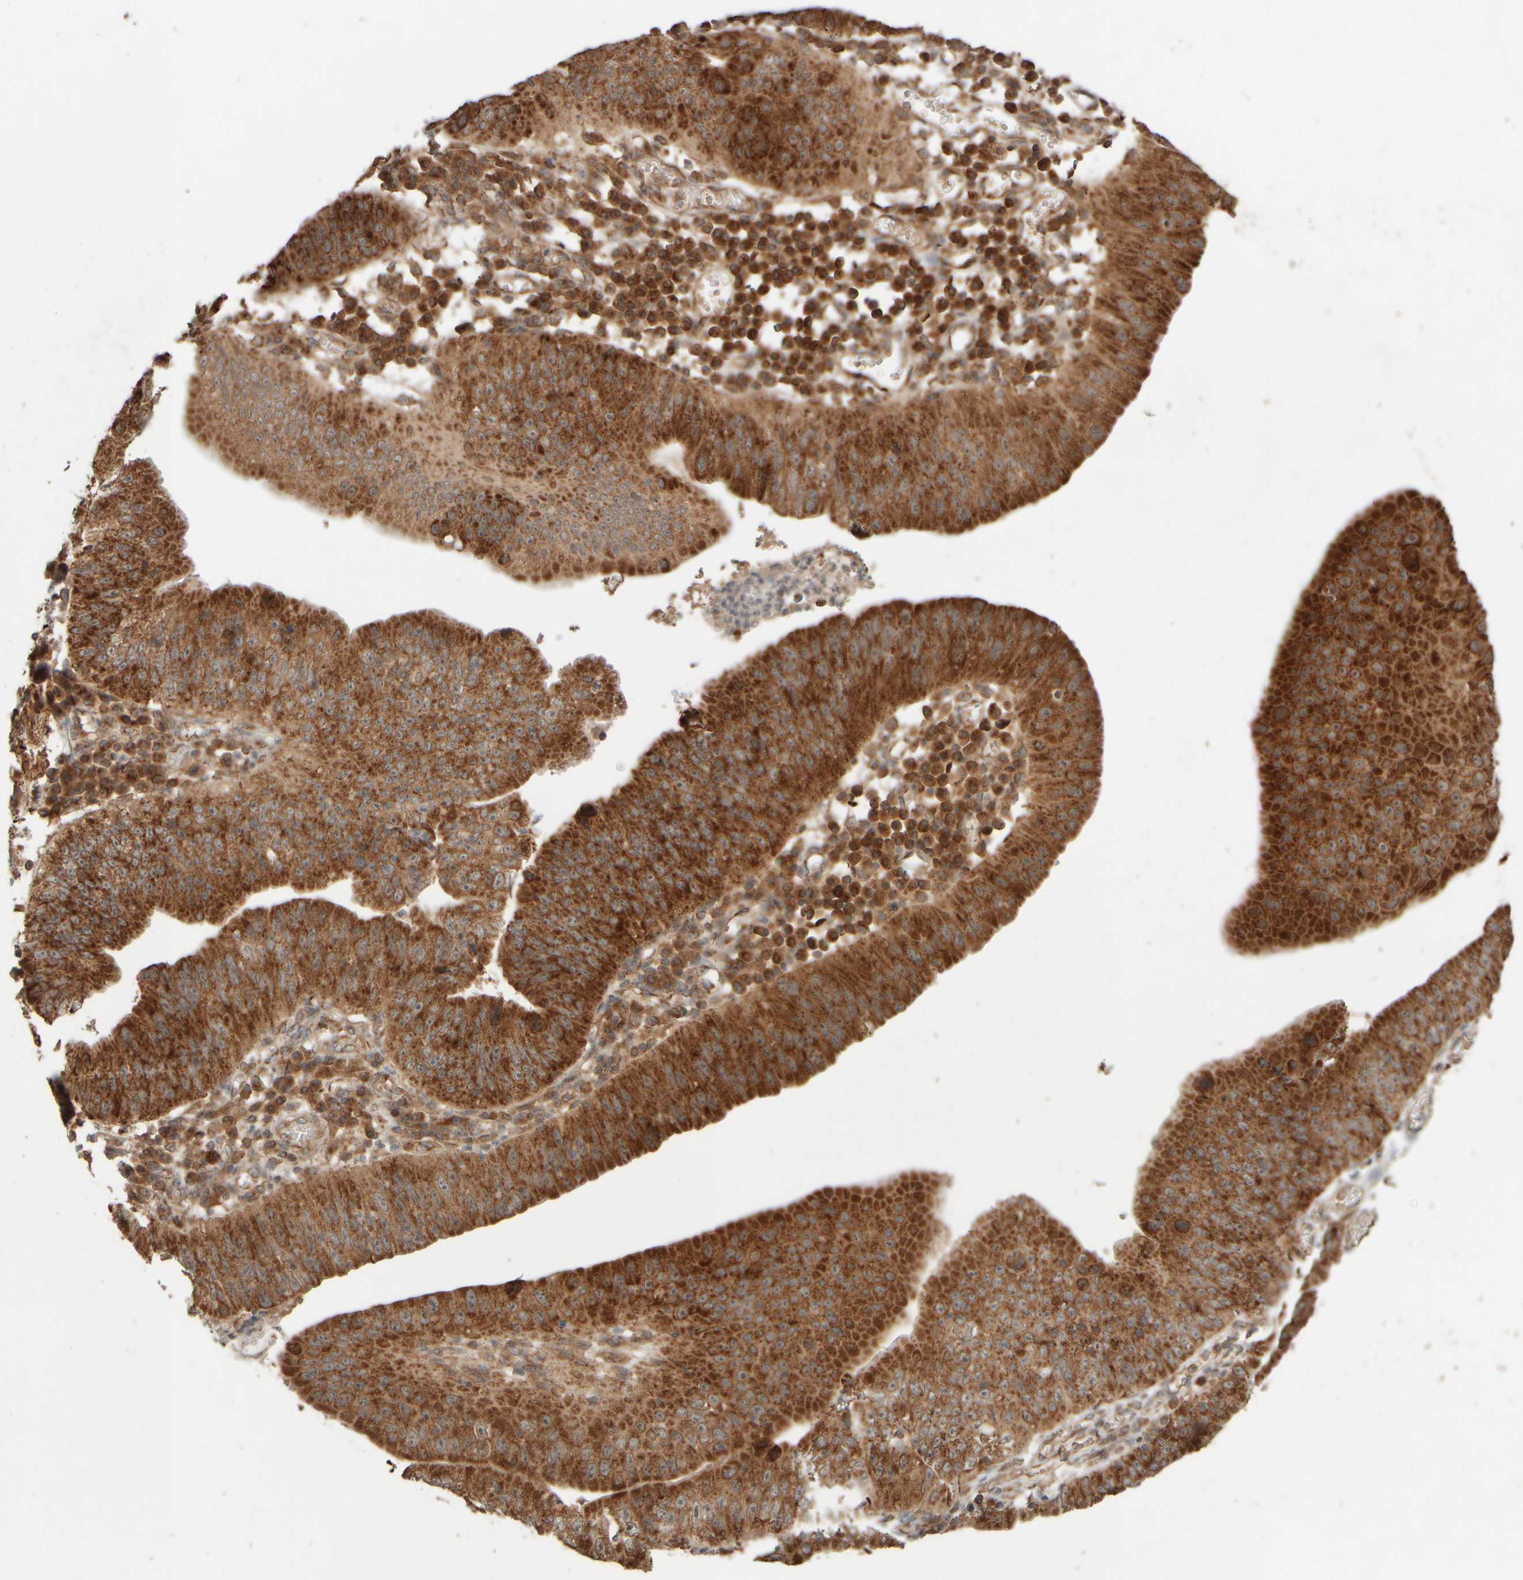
{"staining": {"intensity": "strong", "quantity": ">75%", "location": "cytoplasmic/membranous"}, "tissue": "stomach cancer", "cell_type": "Tumor cells", "image_type": "cancer", "snomed": [{"axis": "morphology", "description": "Adenocarcinoma, NOS"}, {"axis": "topography", "description": "Stomach"}], "caption": "High-magnification brightfield microscopy of stomach cancer stained with DAB (brown) and counterstained with hematoxylin (blue). tumor cells exhibit strong cytoplasmic/membranous expression is seen in approximately>75% of cells. Nuclei are stained in blue.", "gene": "EIF2B3", "patient": {"sex": "male", "age": 59}}